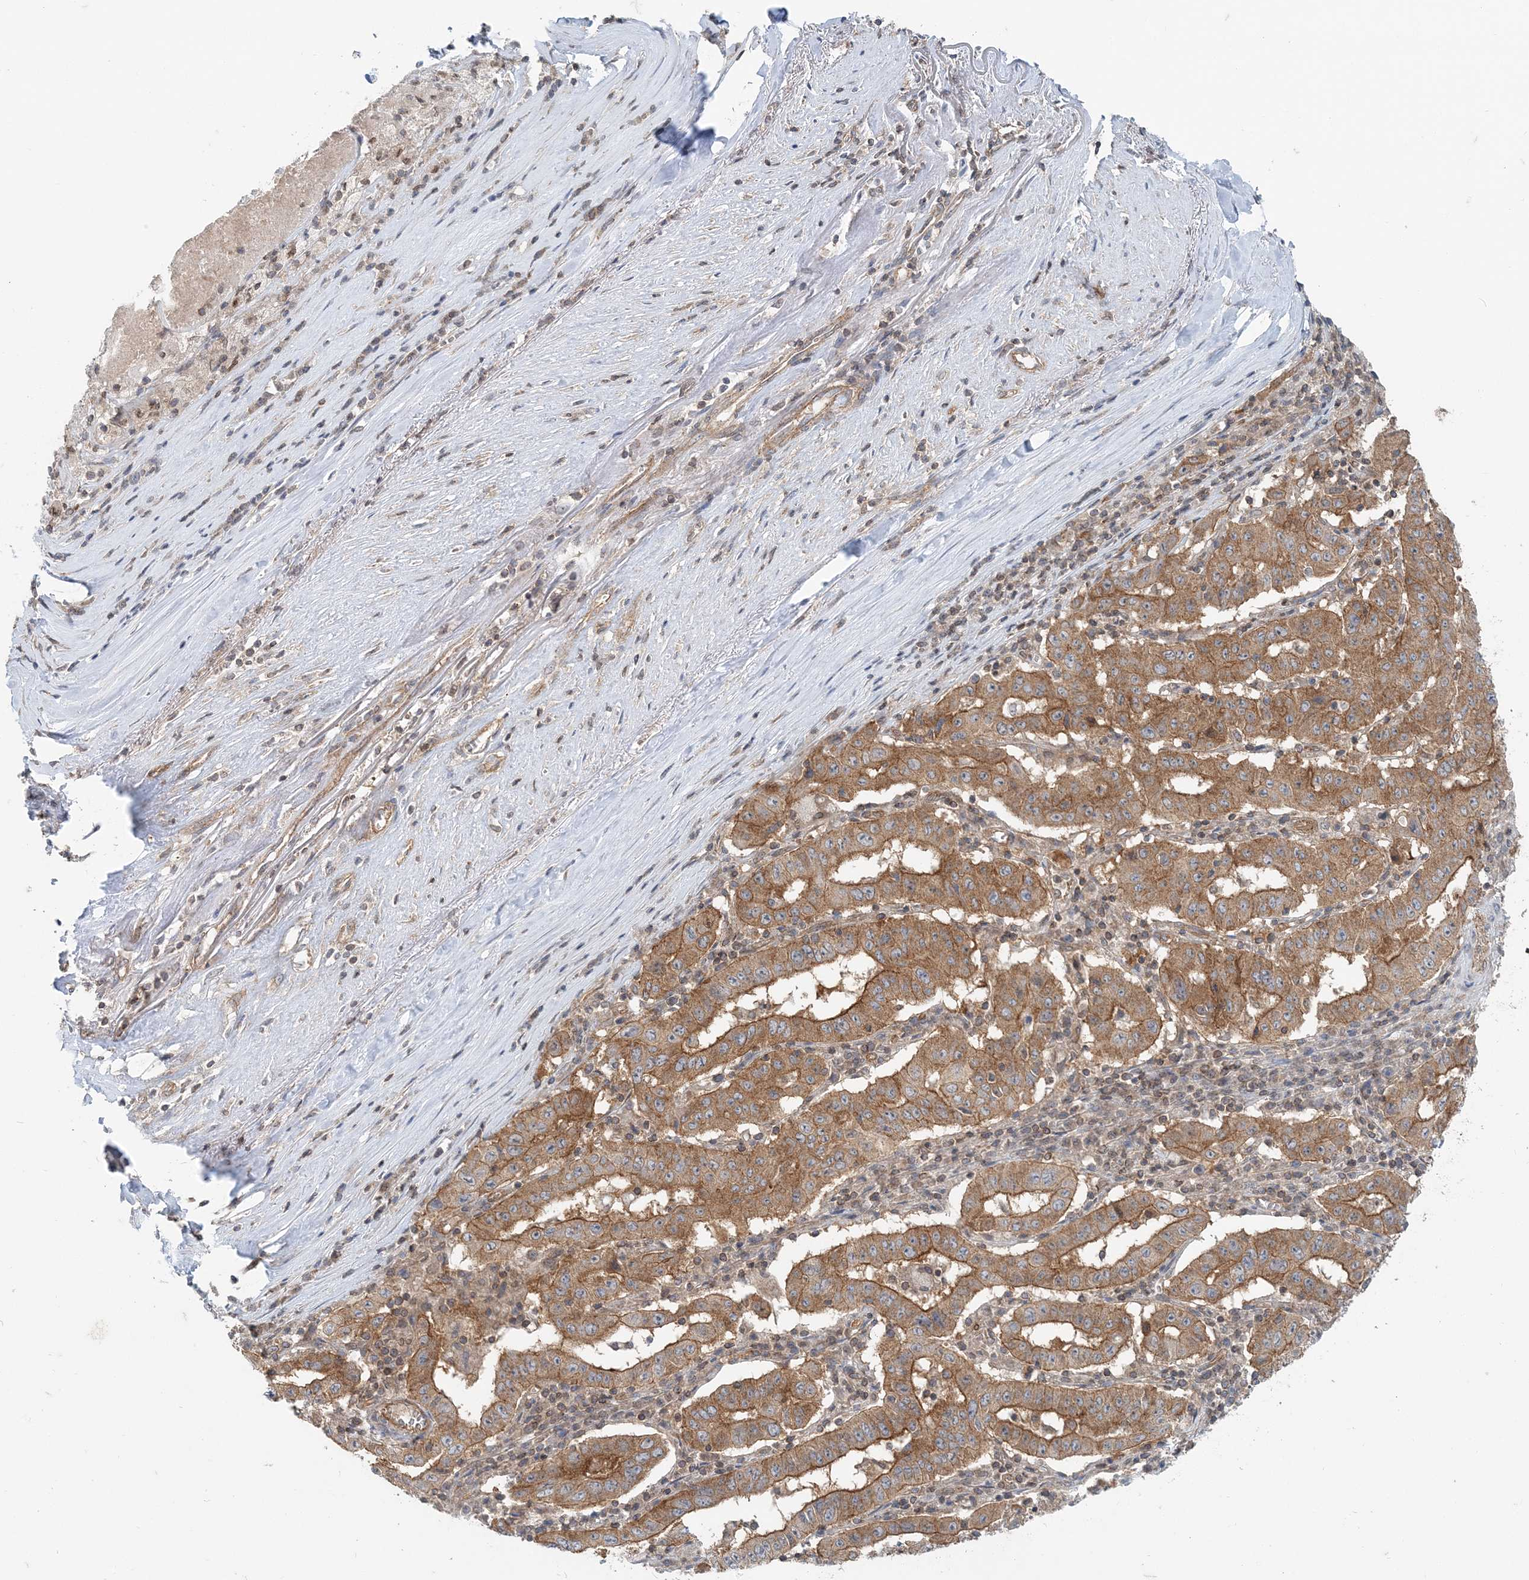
{"staining": {"intensity": "moderate", "quantity": ">75%", "location": "cytoplasmic/membranous"}, "tissue": "pancreatic cancer", "cell_type": "Tumor cells", "image_type": "cancer", "snomed": [{"axis": "morphology", "description": "Adenocarcinoma, NOS"}, {"axis": "topography", "description": "Pancreas"}], "caption": "Immunohistochemistry of human pancreatic adenocarcinoma reveals medium levels of moderate cytoplasmic/membranous staining in about >75% of tumor cells.", "gene": "MOB4", "patient": {"sex": "male", "age": 63}}